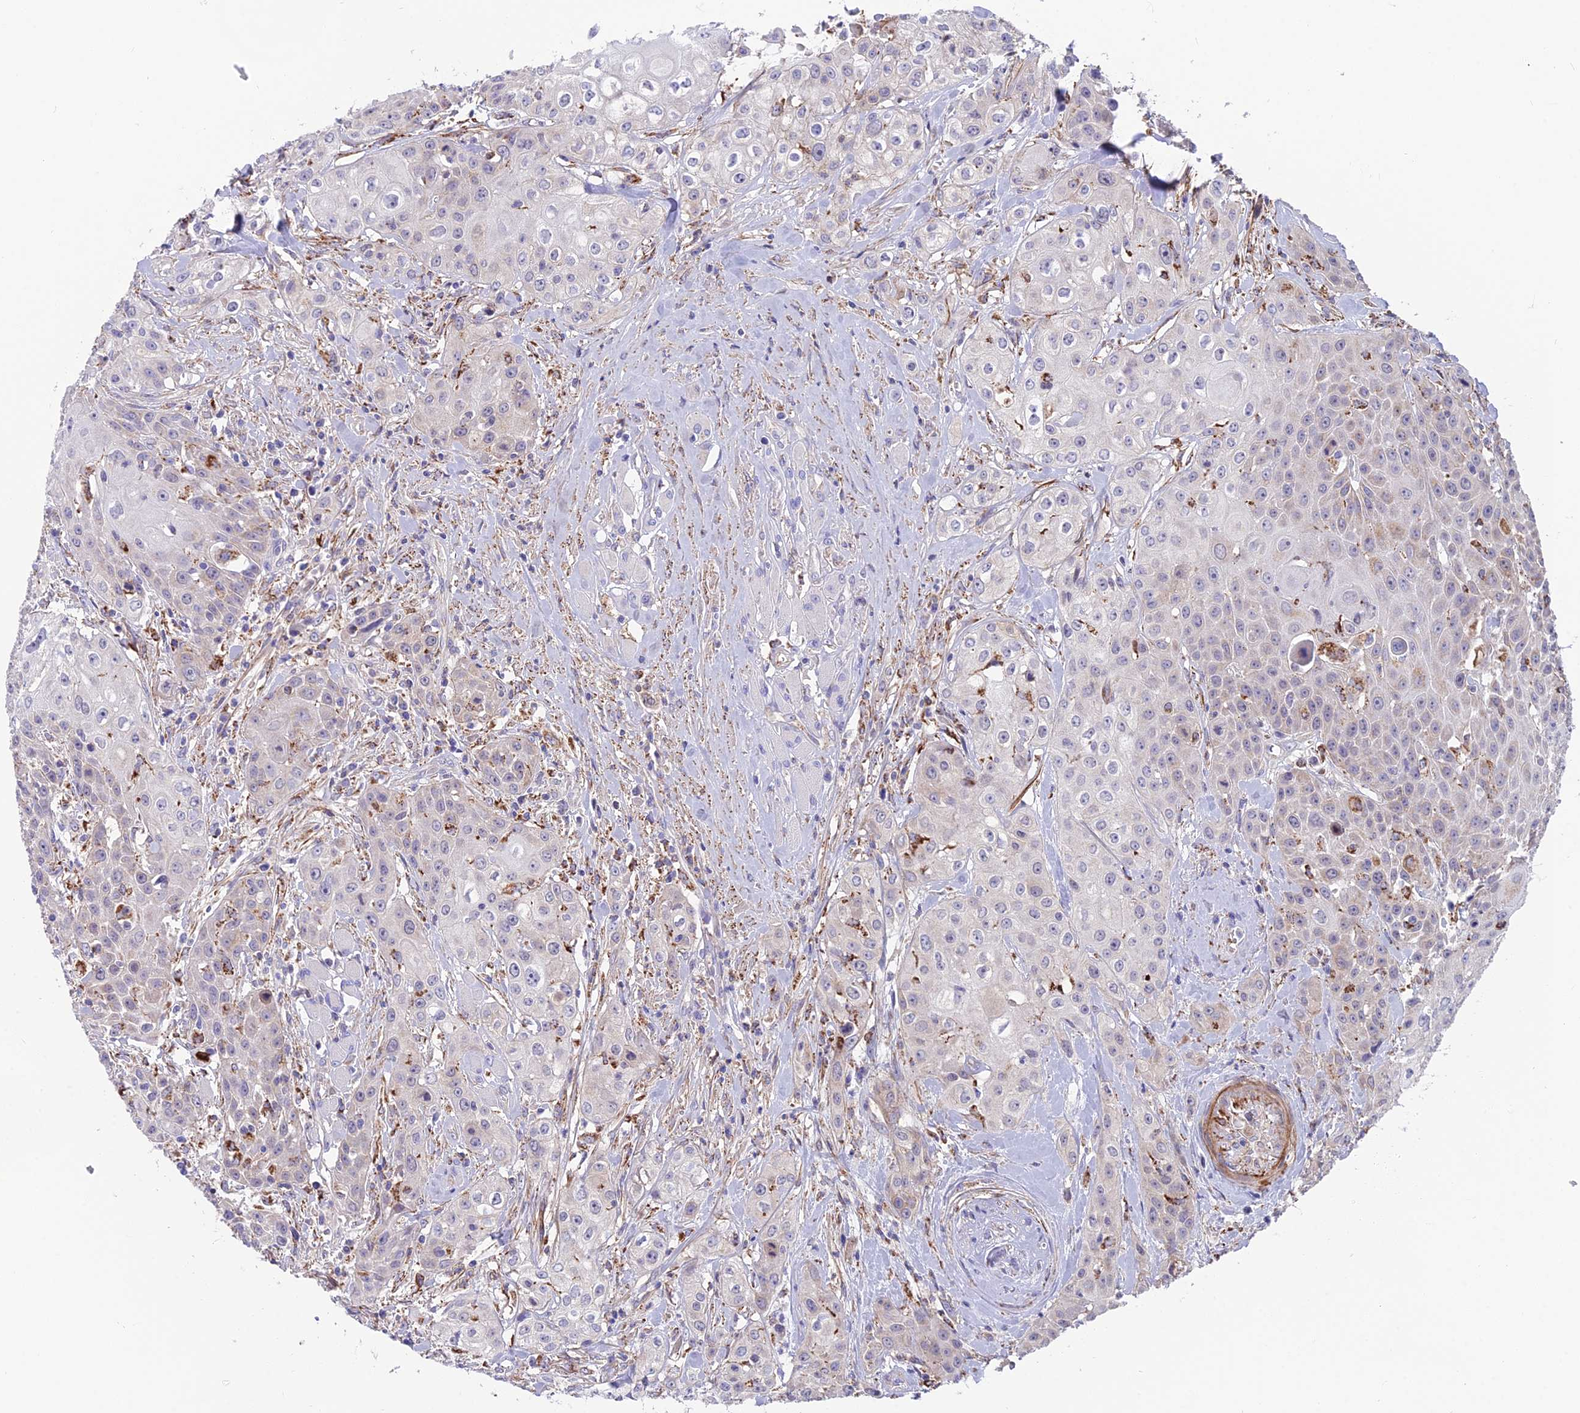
{"staining": {"intensity": "weak", "quantity": "25%-75%", "location": "cytoplasmic/membranous"}, "tissue": "head and neck cancer", "cell_type": "Tumor cells", "image_type": "cancer", "snomed": [{"axis": "morphology", "description": "Squamous cell carcinoma, NOS"}, {"axis": "topography", "description": "Oral tissue"}, {"axis": "topography", "description": "Head-Neck"}], "caption": "A histopathology image of human head and neck cancer stained for a protein shows weak cytoplasmic/membranous brown staining in tumor cells.", "gene": "TIGD6", "patient": {"sex": "female", "age": 82}}